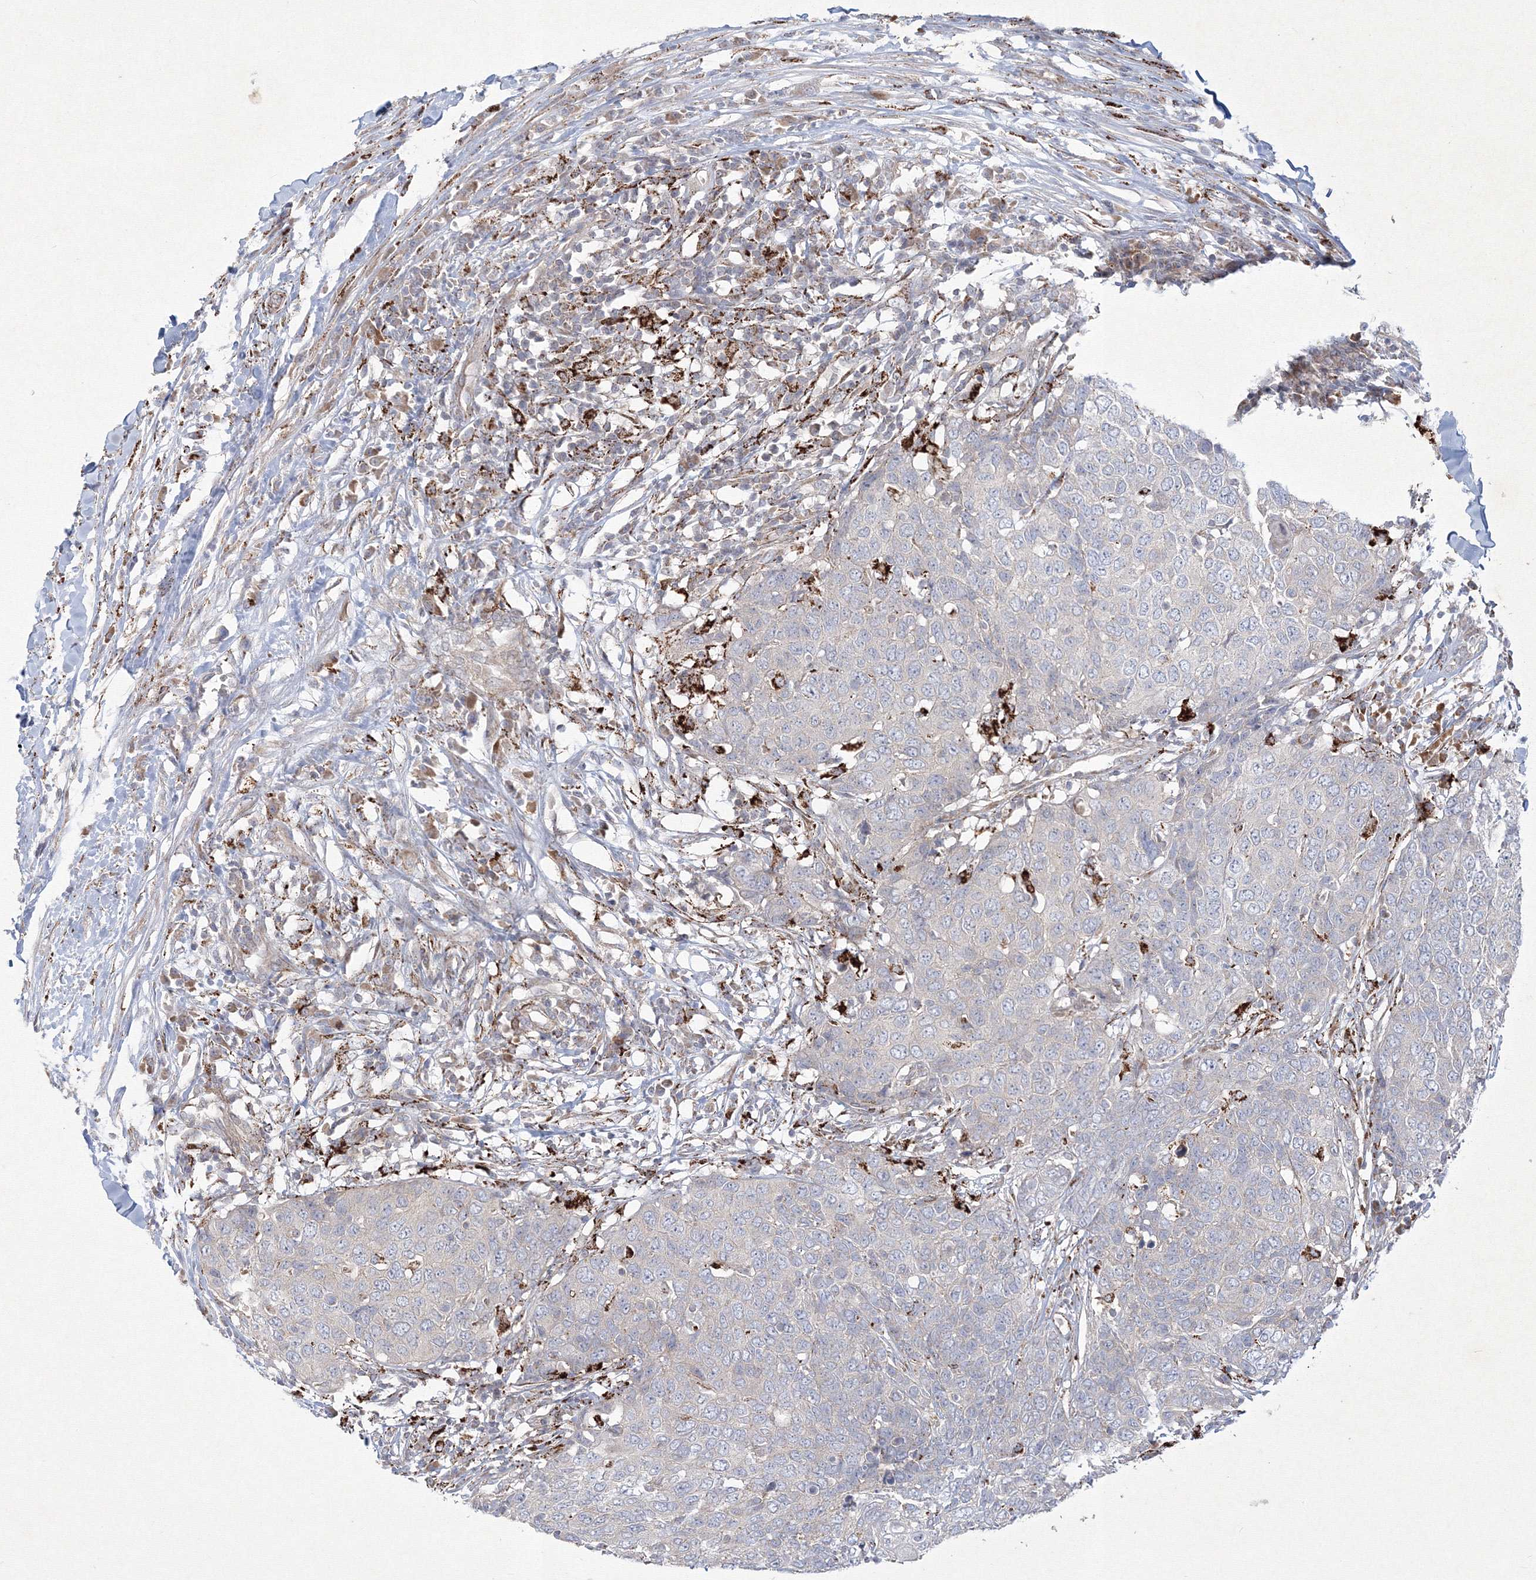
{"staining": {"intensity": "negative", "quantity": "none", "location": "none"}, "tissue": "head and neck cancer", "cell_type": "Tumor cells", "image_type": "cancer", "snomed": [{"axis": "morphology", "description": "Squamous cell carcinoma, NOS"}, {"axis": "topography", "description": "Head-Neck"}], "caption": "Human head and neck cancer stained for a protein using immunohistochemistry shows no positivity in tumor cells.", "gene": "WDR49", "patient": {"sex": "male", "age": 66}}